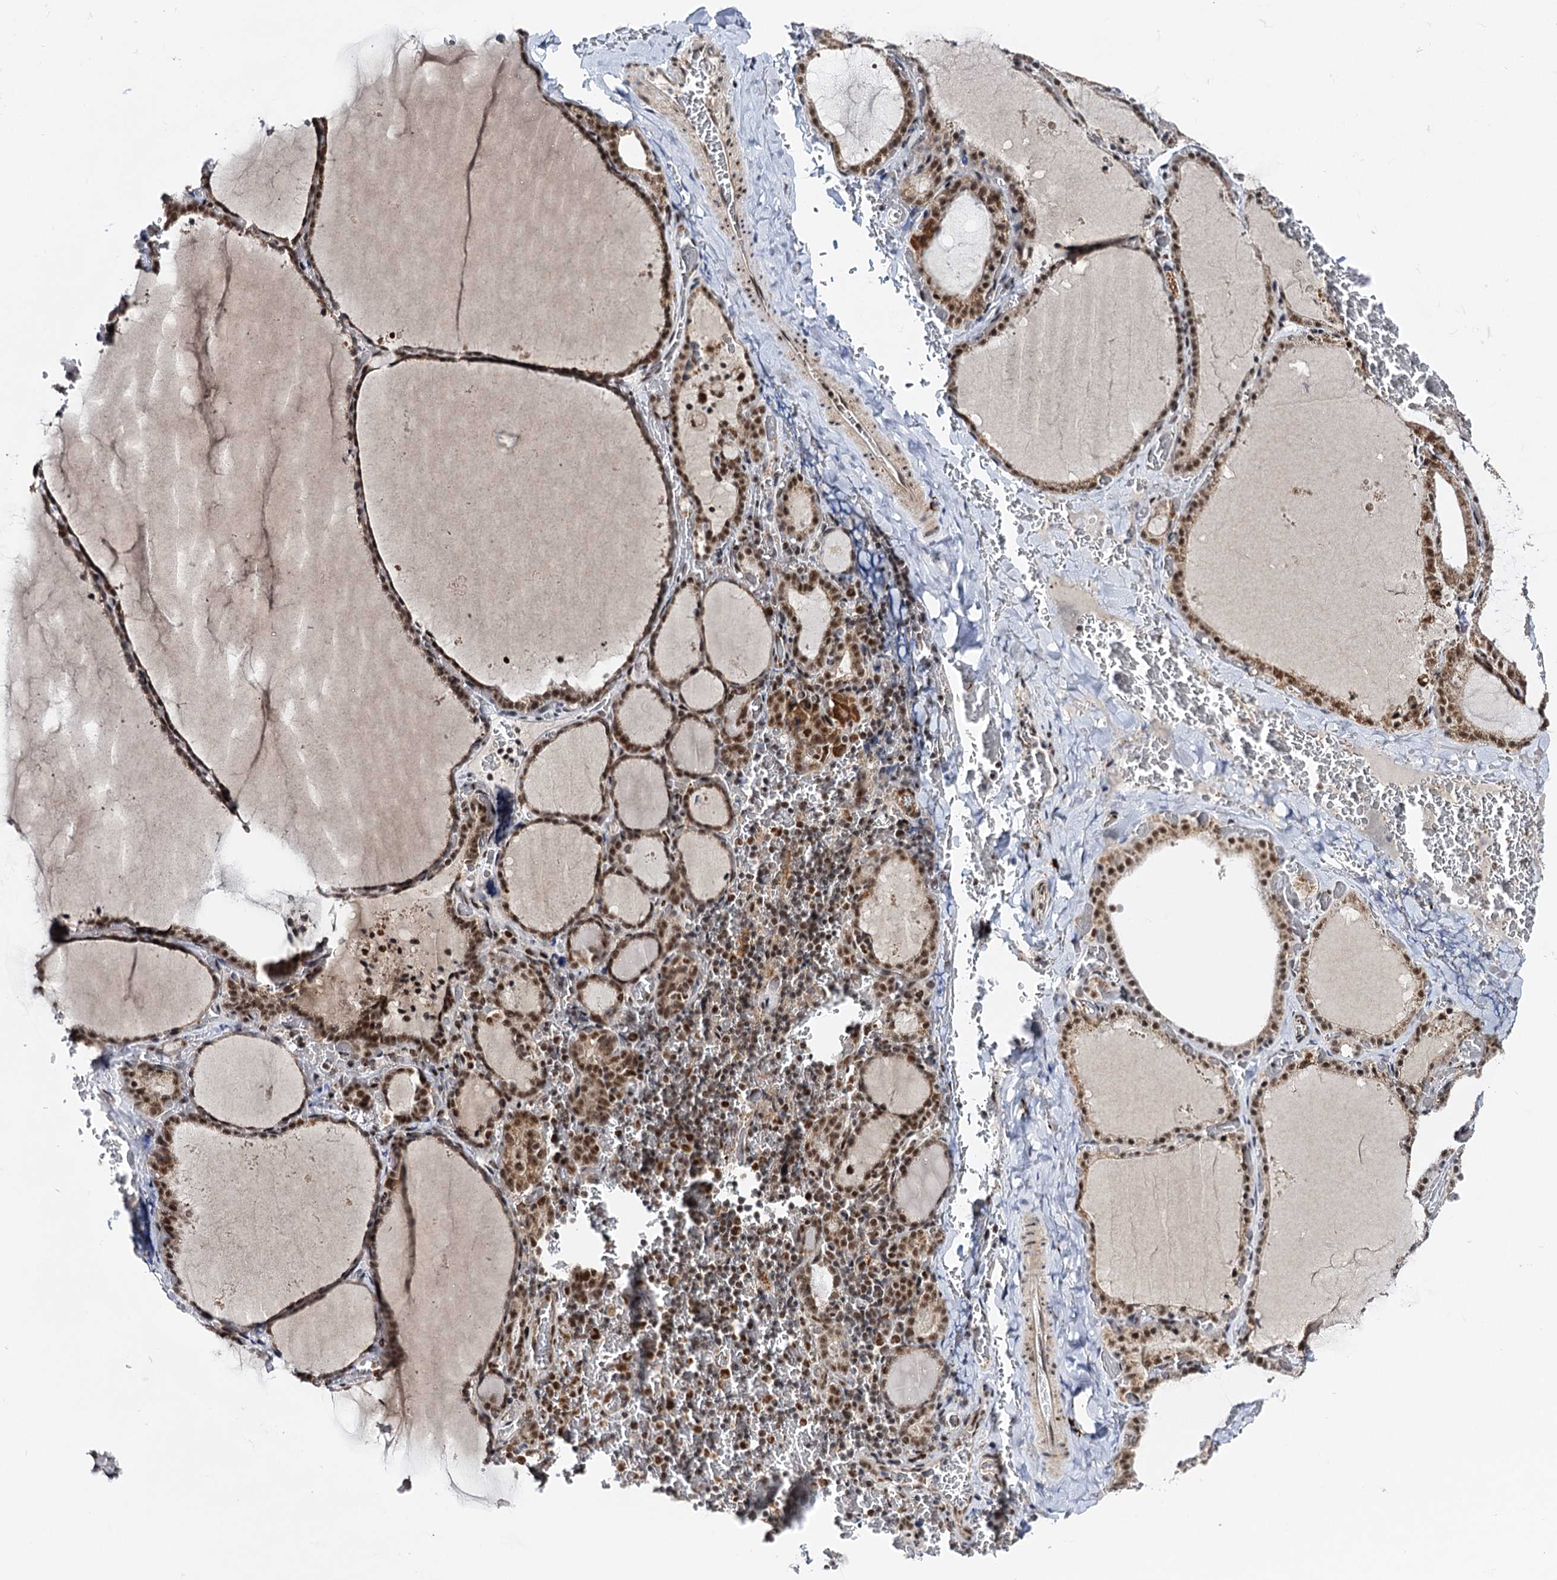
{"staining": {"intensity": "moderate", "quantity": ">75%", "location": "cytoplasmic/membranous,nuclear"}, "tissue": "thyroid gland", "cell_type": "Glandular cells", "image_type": "normal", "snomed": [{"axis": "morphology", "description": "Normal tissue, NOS"}, {"axis": "topography", "description": "Thyroid gland"}], "caption": "Moderate cytoplasmic/membranous,nuclear protein staining is seen in about >75% of glandular cells in thyroid gland. The protein of interest is shown in brown color, while the nuclei are stained blue.", "gene": "BUD13", "patient": {"sex": "female", "age": 39}}